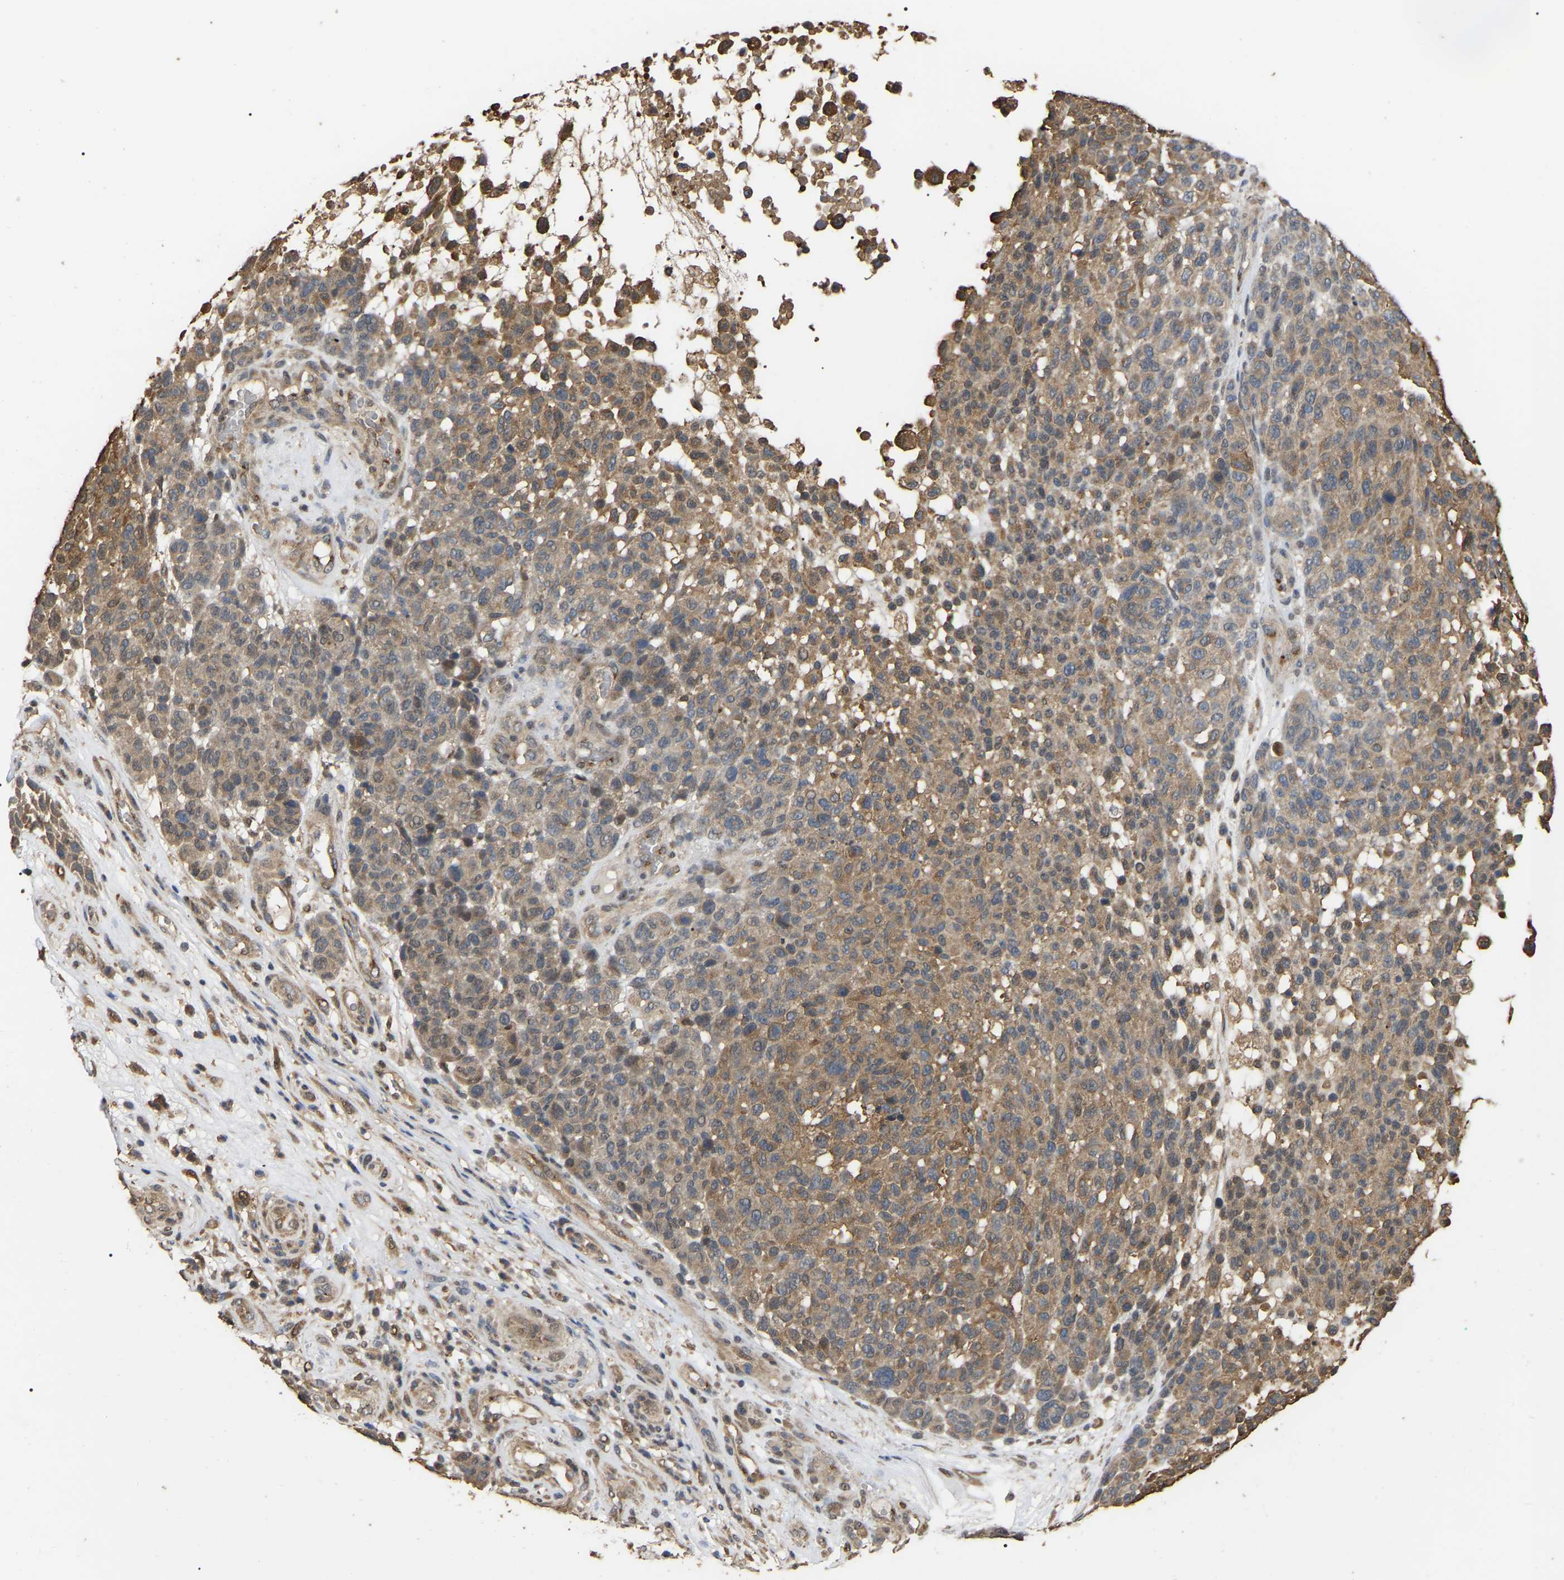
{"staining": {"intensity": "moderate", "quantity": ">75%", "location": "cytoplasmic/membranous"}, "tissue": "melanoma", "cell_type": "Tumor cells", "image_type": "cancer", "snomed": [{"axis": "morphology", "description": "Malignant melanoma, NOS"}, {"axis": "topography", "description": "Skin"}], "caption": "Immunohistochemistry (IHC) image of neoplastic tissue: malignant melanoma stained using immunohistochemistry shows medium levels of moderate protein expression localized specifically in the cytoplasmic/membranous of tumor cells, appearing as a cytoplasmic/membranous brown color.", "gene": "FAM219A", "patient": {"sex": "male", "age": 59}}